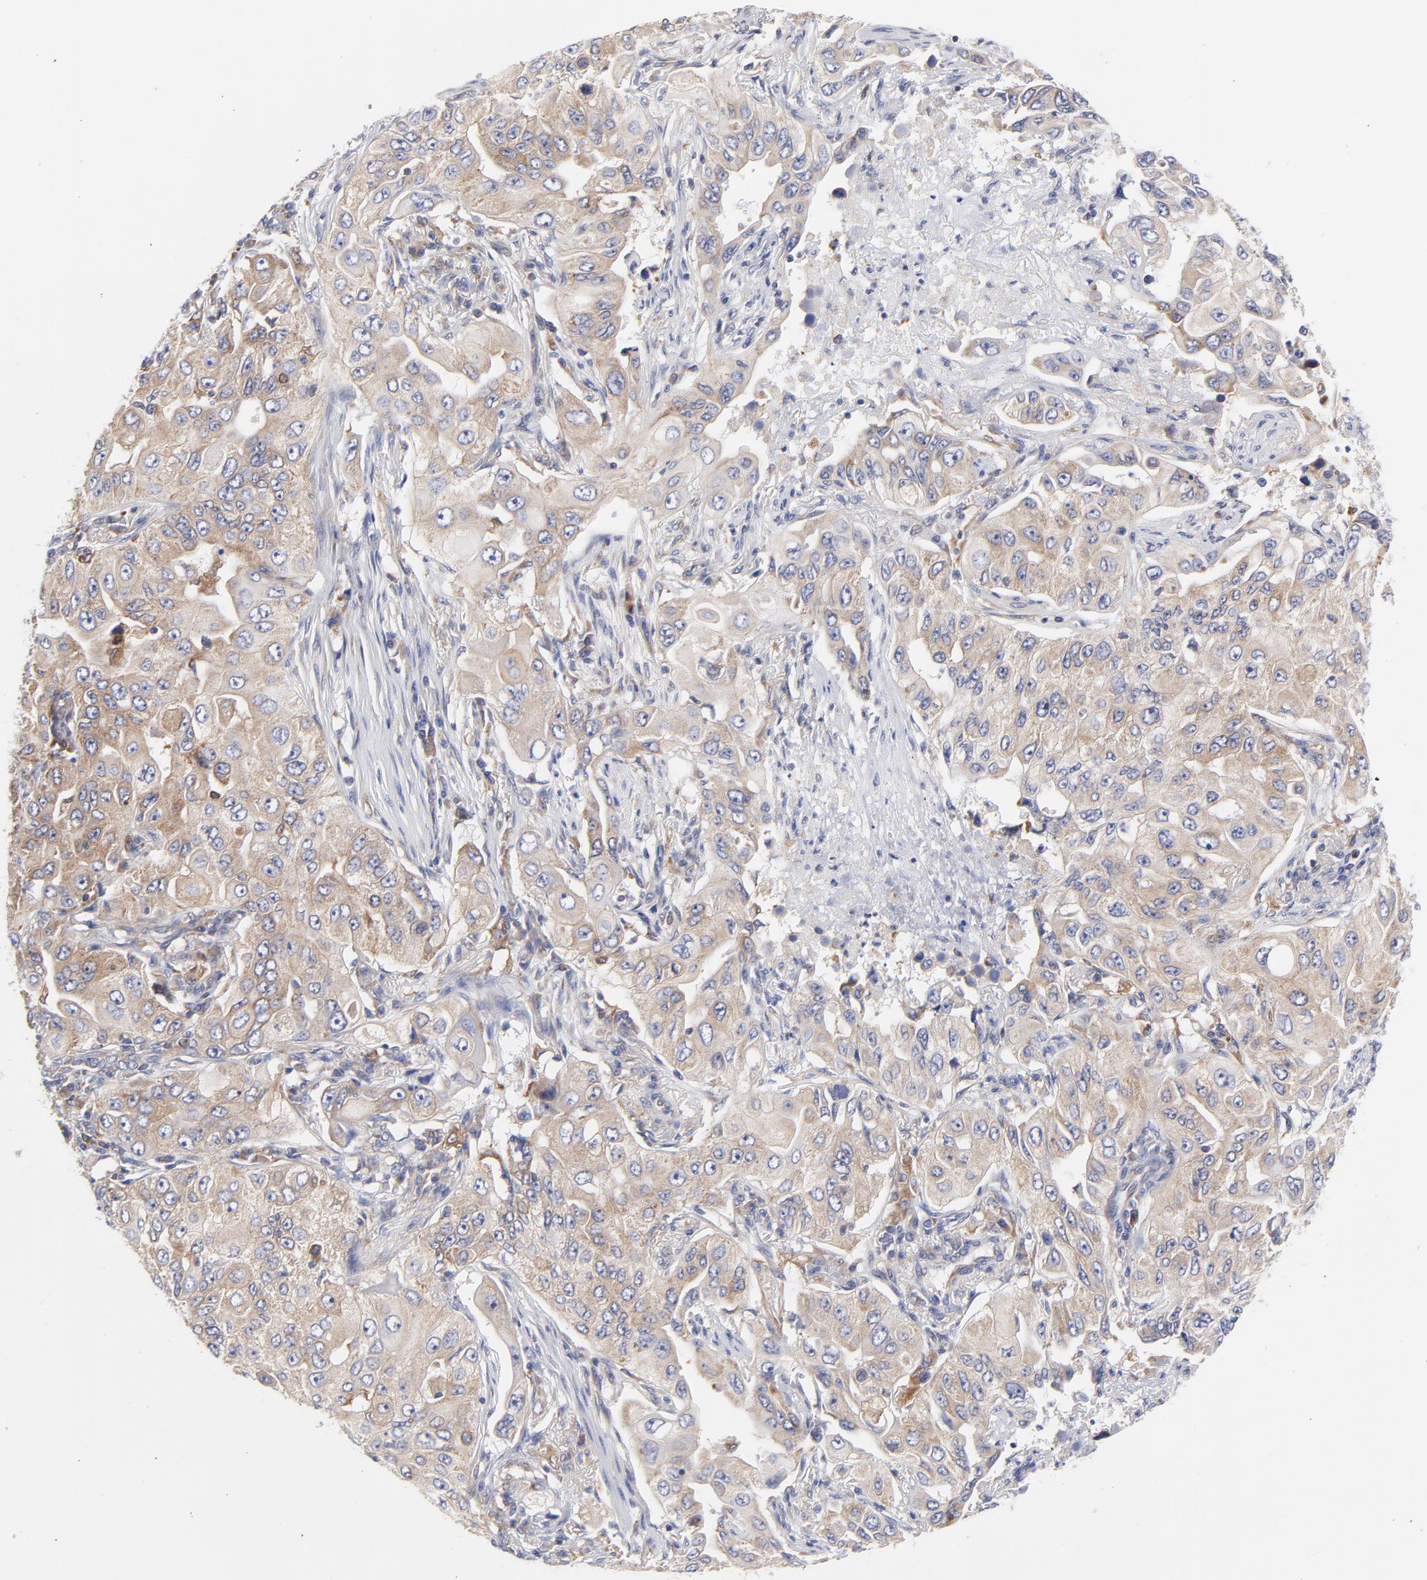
{"staining": {"intensity": "moderate", "quantity": "25%-75%", "location": "cytoplasmic/membranous"}, "tissue": "lung cancer", "cell_type": "Tumor cells", "image_type": "cancer", "snomed": [{"axis": "morphology", "description": "Adenocarcinoma, NOS"}, {"axis": "topography", "description": "Lung"}], "caption": "A brown stain highlights moderate cytoplasmic/membranous staining of a protein in adenocarcinoma (lung) tumor cells. The protein of interest is stained brown, and the nuclei are stained in blue (DAB IHC with brightfield microscopy, high magnification).", "gene": "MOSPD2", "patient": {"sex": "male", "age": 84}}